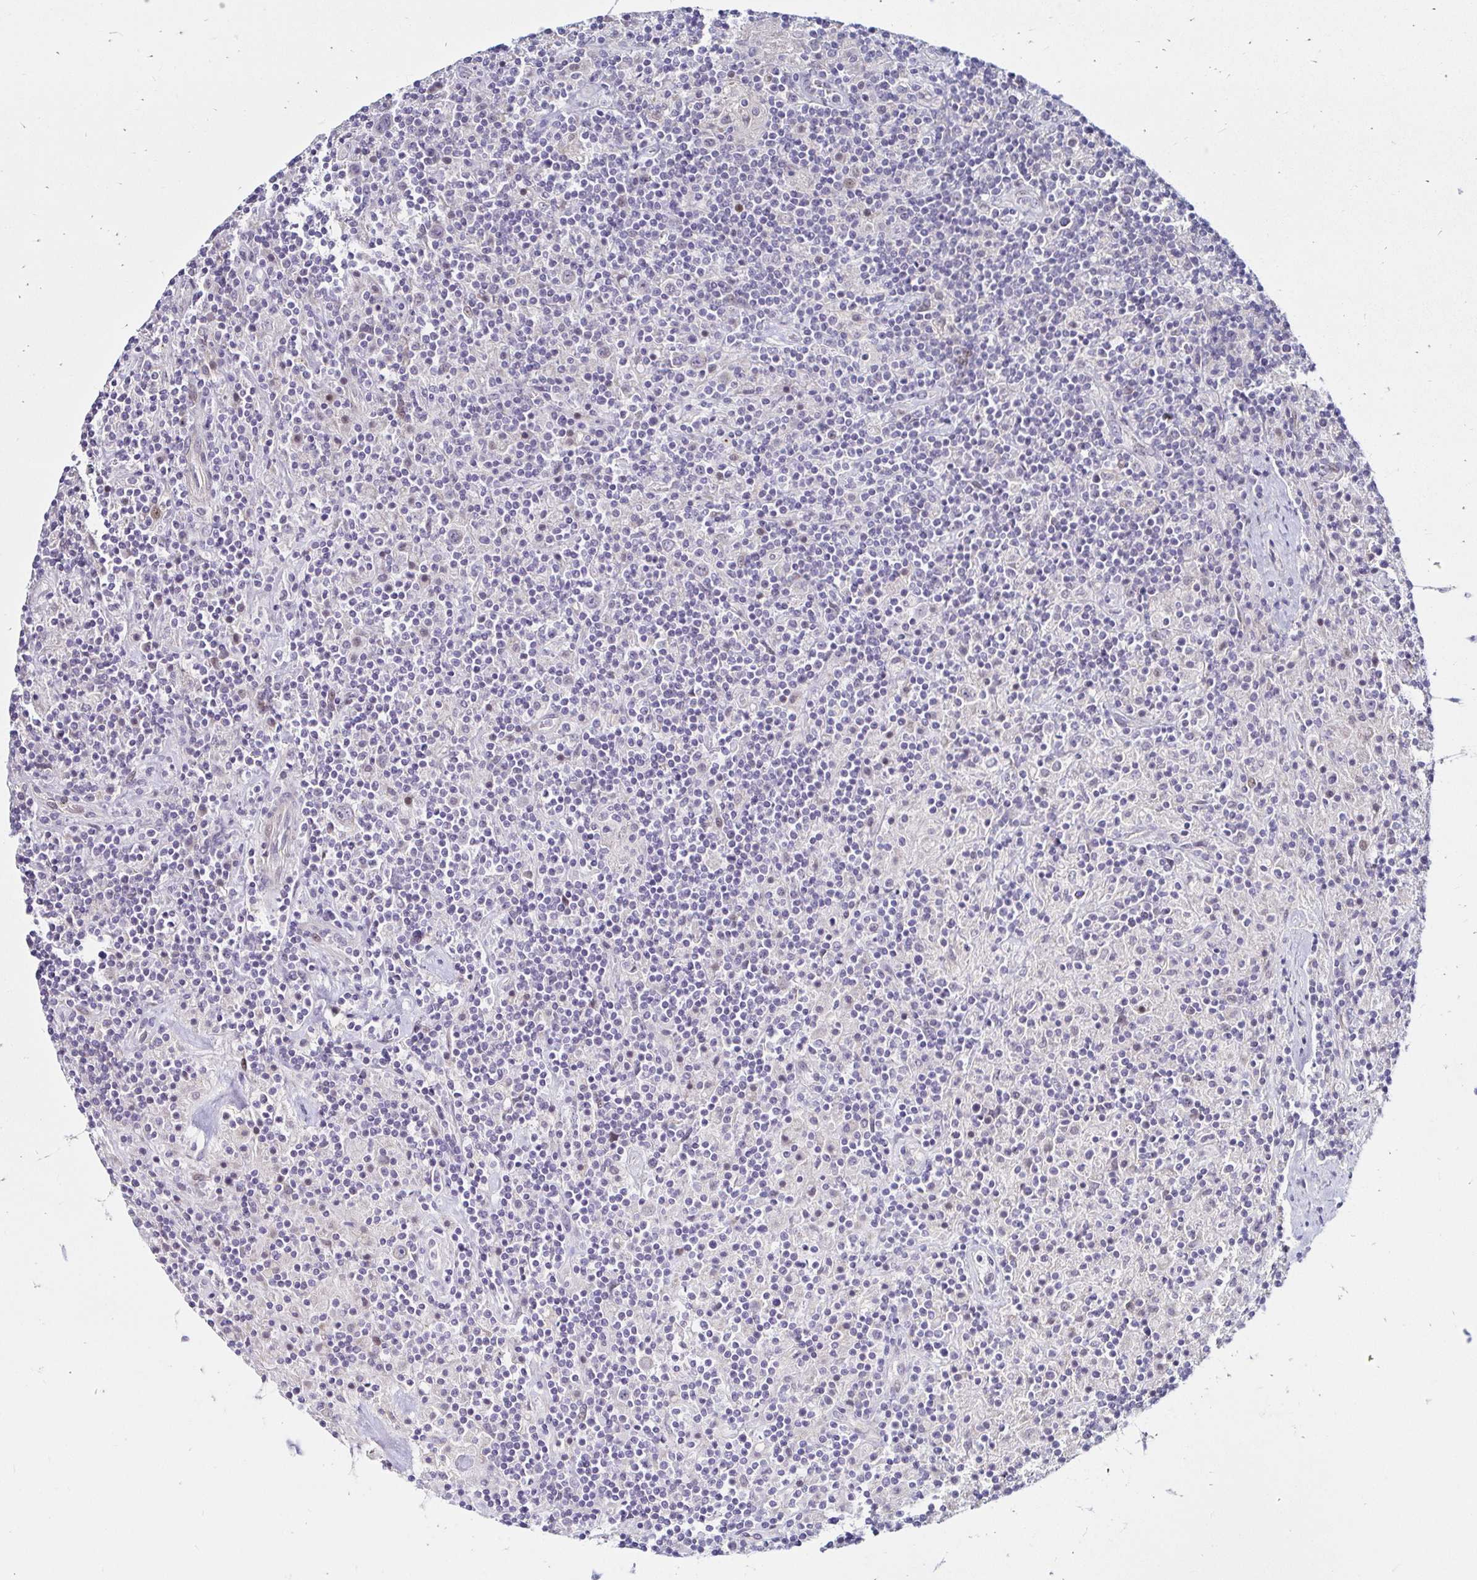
{"staining": {"intensity": "negative", "quantity": "none", "location": "none"}, "tissue": "lymphoma", "cell_type": "Tumor cells", "image_type": "cancer", "snomed": [{"axis": "morphology", "description": "Hodgkin's disease, NOS"}, {"axis": "topography", "description": "Lymph node"}], "caption": "This is a photomicrograph of immunohistochemistry staining of lymphoma, which shows no staining in tumor cells. (DAB IHC with hematoxylin counter stain).", "gene": "GUCY1A1", "patient": {"sex": "male", "age": 70}}